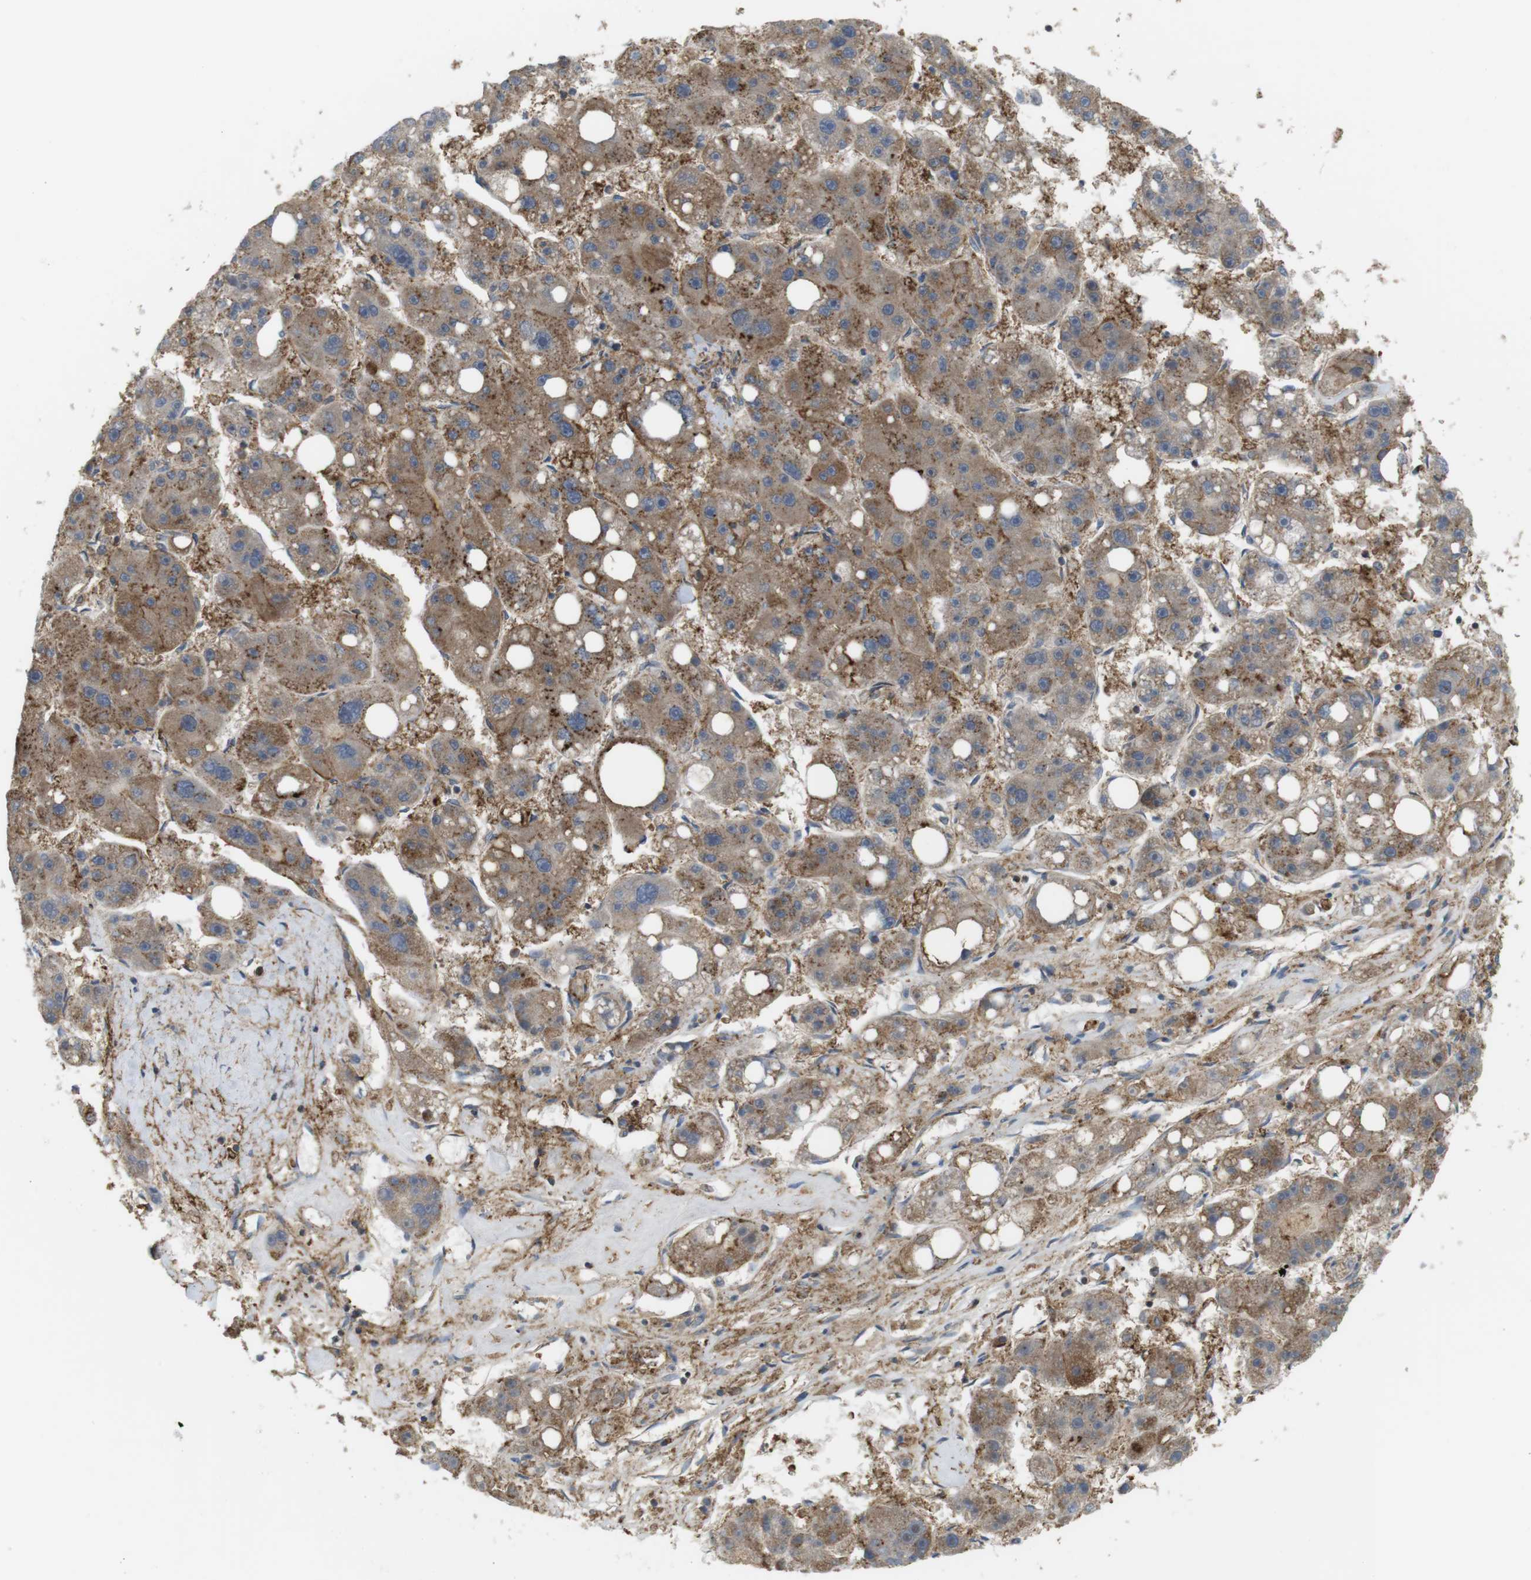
{"staining": {"intensity": "moderate", "quantity": ">75%", "location": "cytoplasmic/membranous"}, "tissue": "liver cancer", "cell_type": "Tumor cells", "image_type": "cancer", "snomed": [{"axis": "morphology", "description": "Carcinoma, Hepatocellular, NOS"}, {"axis": "topography", "description": "Liver"}], "caption": "Protein staining by immunohistochemistry reveals moderate cytoplasmic/membranous expression in about >75% of tumor cells in hepatocellular carcinoma (liver). The protein is stained brown, and the nuclei are stained in blue (DAB IHC with brightfield microscopy, high magnification).", "gene": "DDAH2", "patient": {"sex": "female", "age": 61}}